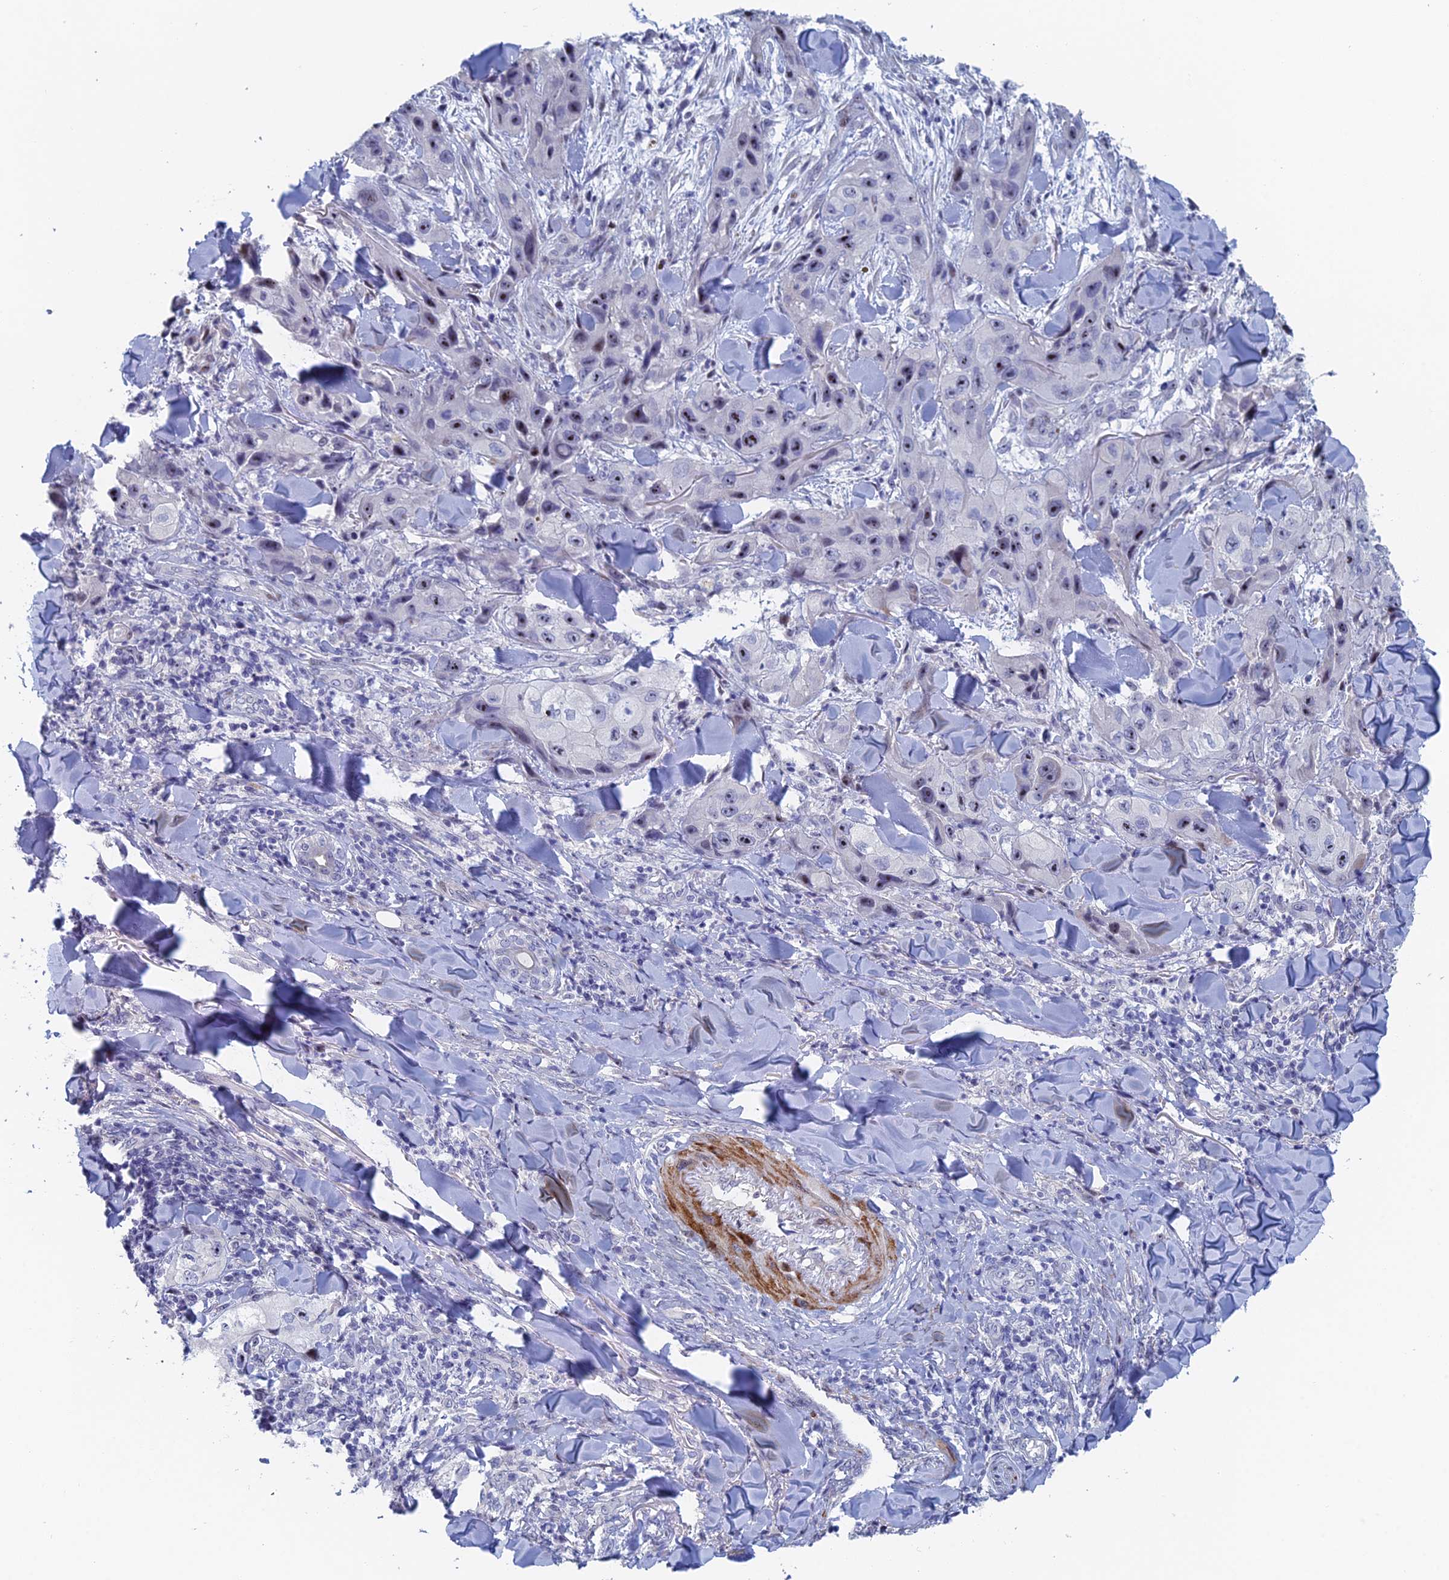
{"staining": {"intensity": "weak", "quantity": "<25%", "location": "nuclear"}, "tissue": "skin cancer", "cell_type": "Tumor cells", "image_type": "cancer", "snomed": [{"axis": "morphology", "description": "Squamous cell carcinoma, NOS"}, {"axis": "topography", "description": "Skin"}, {"axis": "topography", "description": "Subcutis"}], "caption": "Immunohistochemistry (IHC) photomicrograph of skin cancer stained for a protein (brown), which exhibits no staining in tumor cells. The staining was performed using DAB (3,3'-diaminobenzidine) to visualize the protein expression in brown, while the nuclei were stained in blue with hematoxylin (Magnification: 20x).", "gene": "DRGX", "patient": {"sex": "male", "age": 73}}